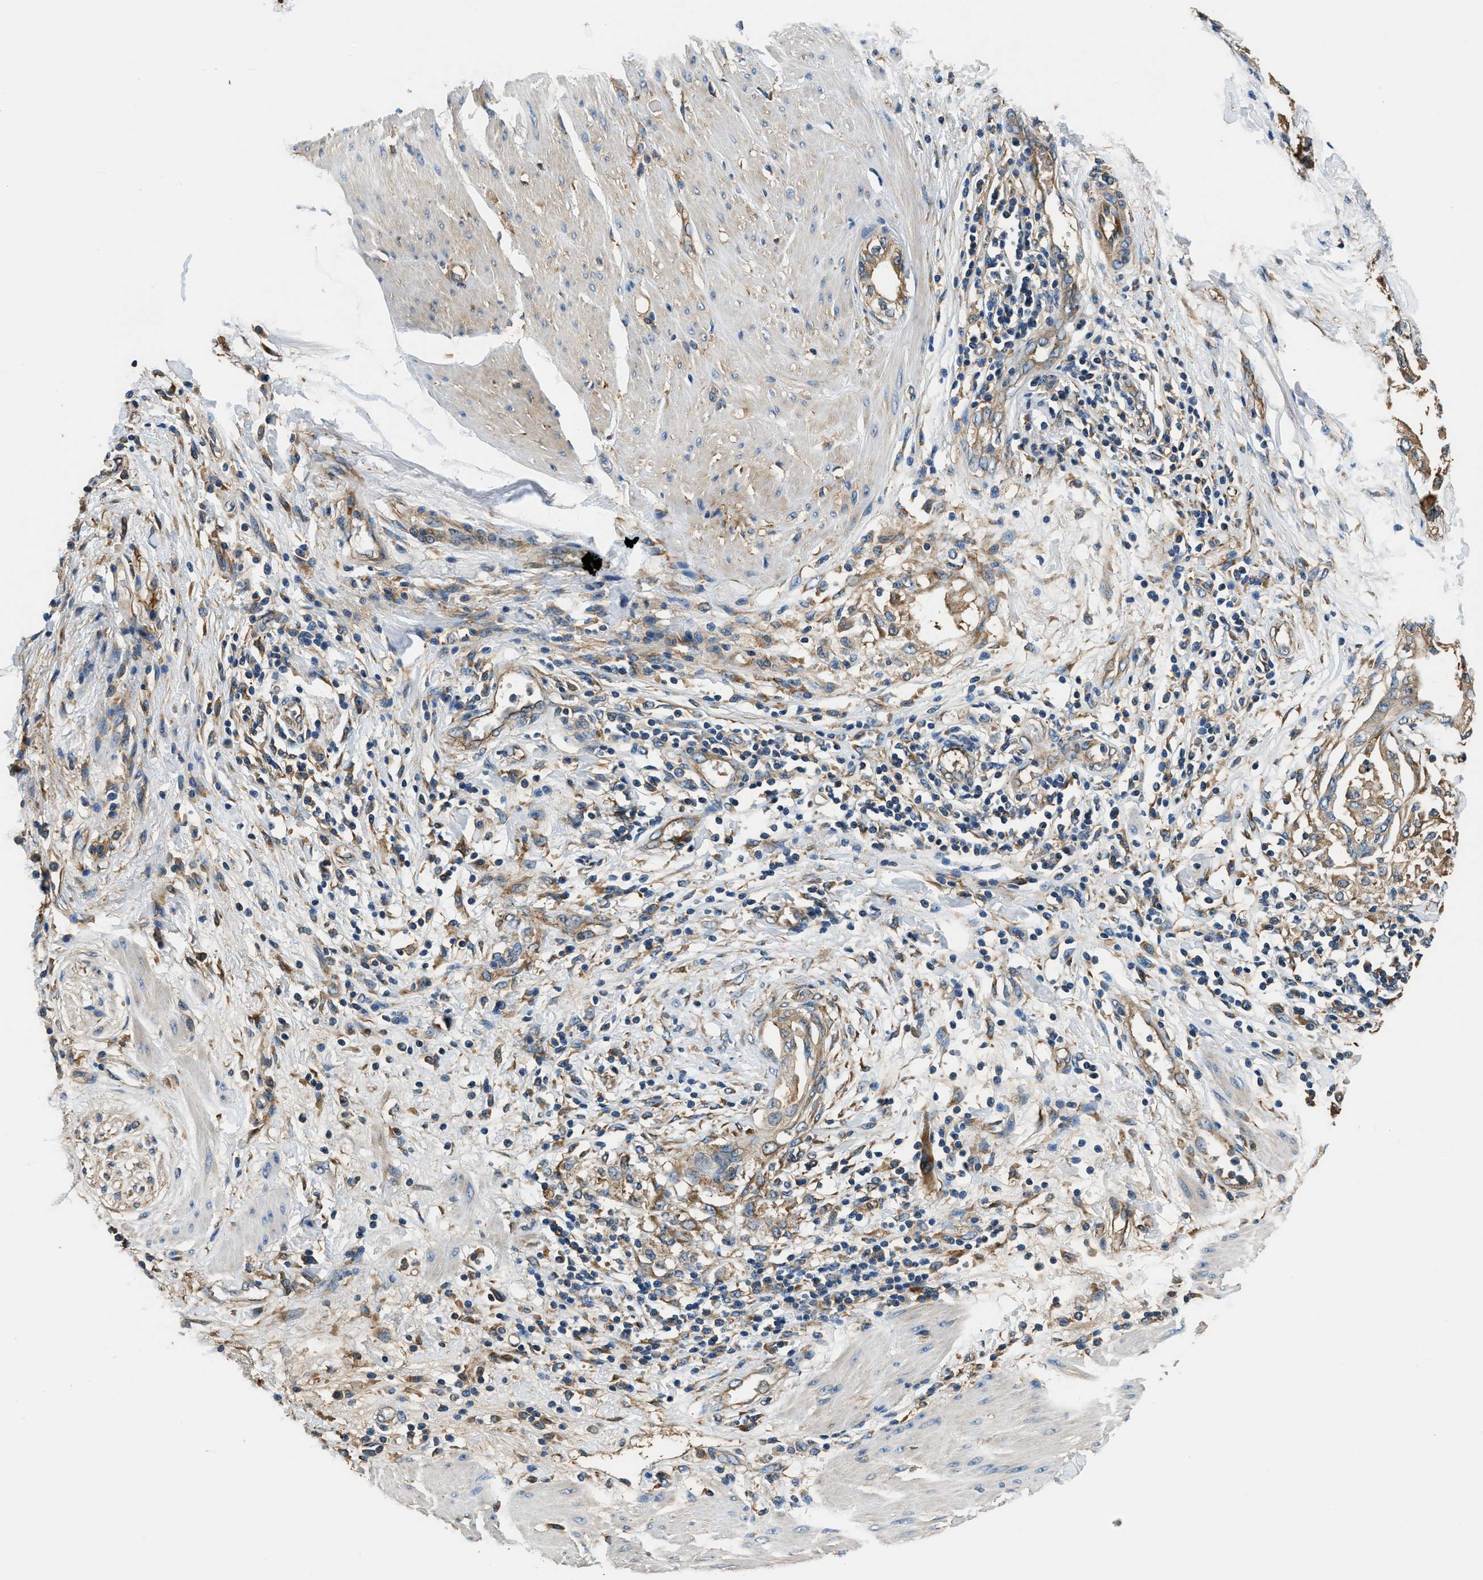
{"staining": {"intensity": "weak", "quantity": "25%-75%", "location": "cytoplasmic/membranous"}, "tissue": "pancreatic cancer", "cell_type": "Tumor cells", "image_type": "cancer", "snomed": [{"axis": "morphology", "description": "Normal tissue, NOS"}, {"axis": "morphology", "description": "Adenocarcinoma, NOS"}, {"axis": "topography", "description": "Pancreas"}, {"axis": "topography", "description": "Duodenum"}], "caption": "This histopathology image displays immunohistochemistry staining of human pancreatic adenocarcinoma, with low weak cytoplasmic/membranous staining in about 25%-75% of tumor cells.", "gene": "EEA1", "patient": {"sex": "female", "age": 60}}